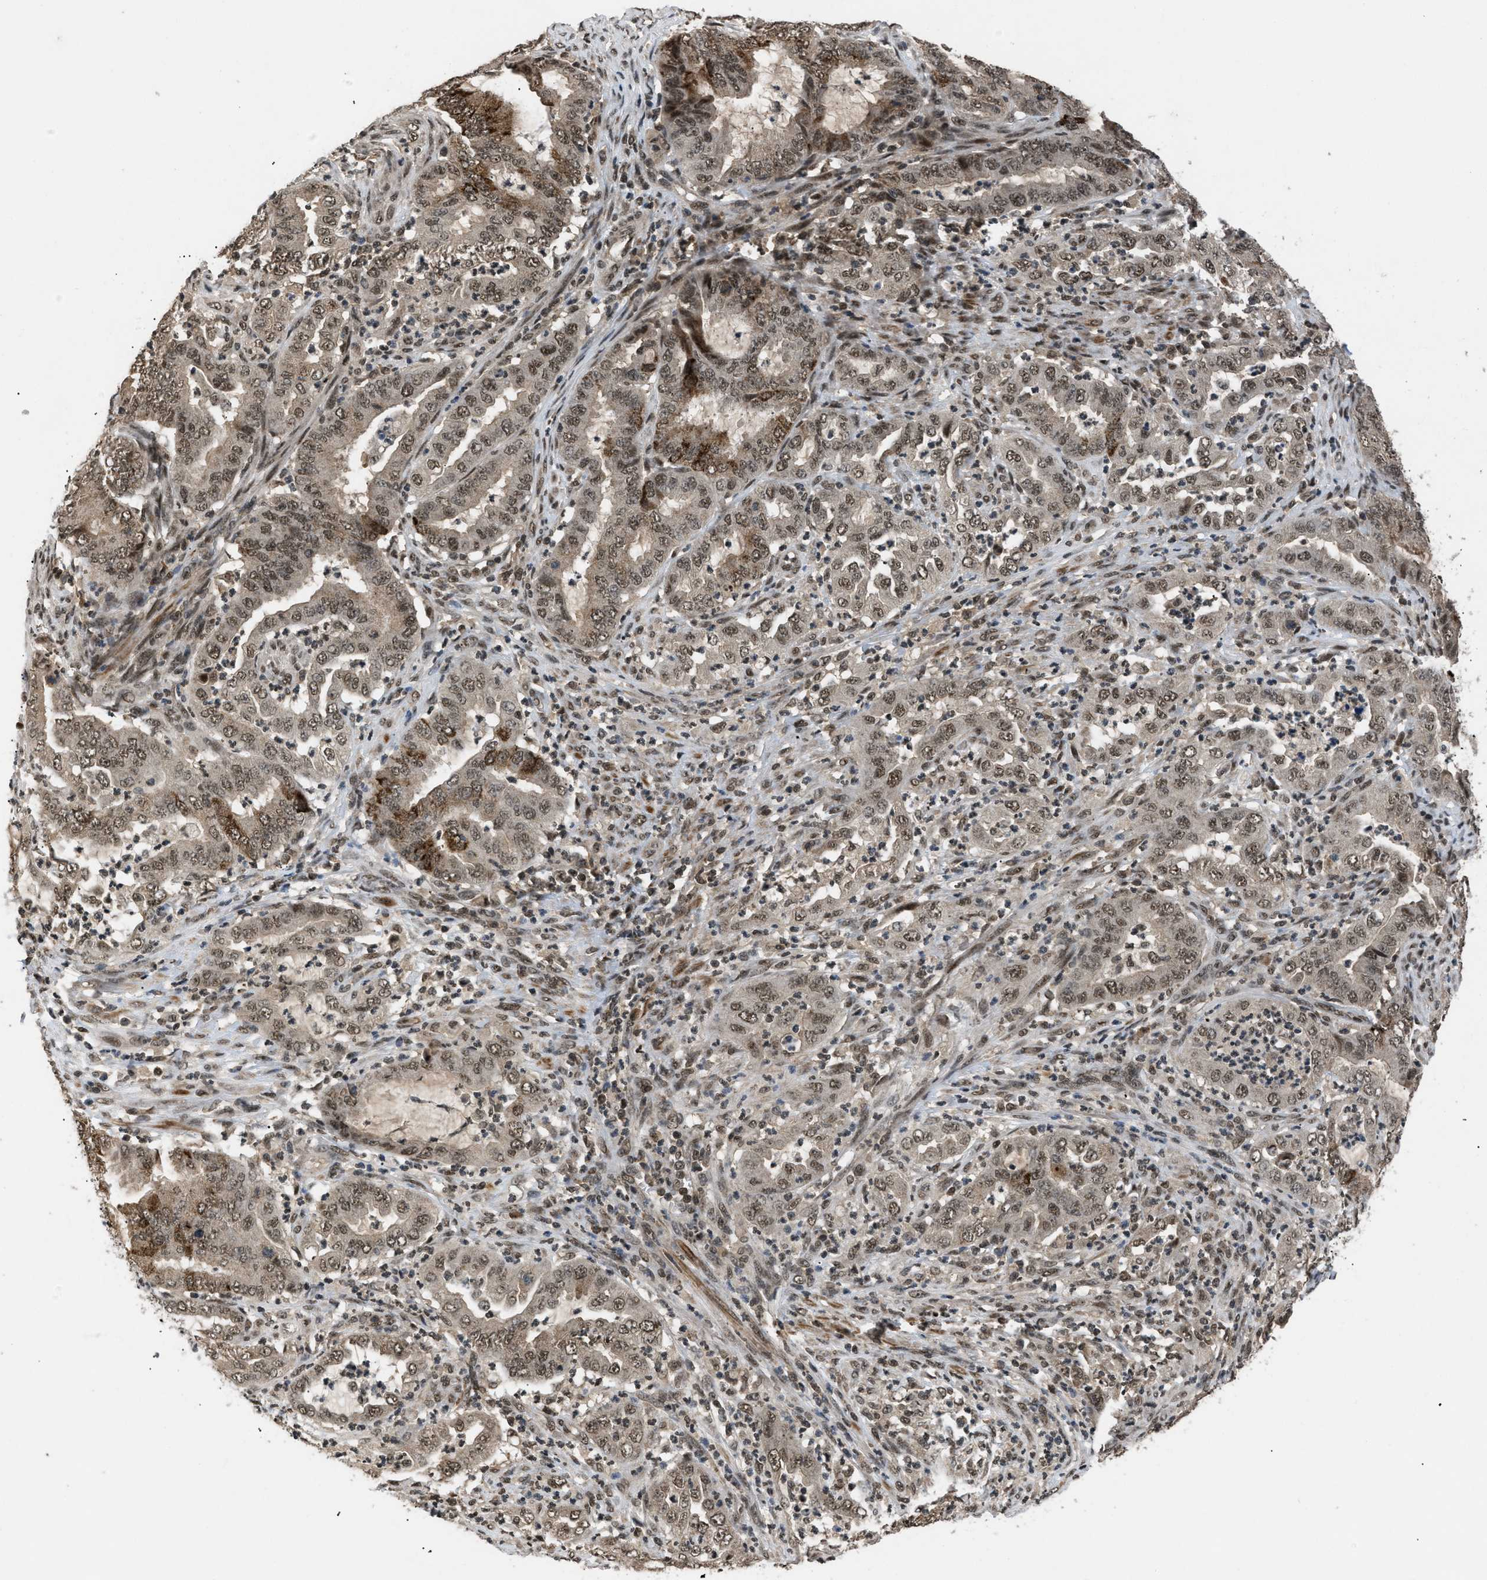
{"staining": {"intensity": "moderate", "quantity": ">75%", "location": "cytoplasmic/membranous,nuclear"}, "tissue": "endometrial cancer", "cell_type": "Tumor cells", "image_type": "cancer", "snomed": [{"axis": "morphology", "description": "Adenocarcinoma, NOS"}, {"axis": "topography", "description": "Endometrium"}], "caption": "A high-resolution photomicrograph shows immunohistochemistry (IHC) staining of endometrial cancer, which demonstrates moderate cytoplasmic/membranous and nuclear staining in about >75% of tumor cells.", "gene": "RBM5", "patient": {"sex": "female", "age": 70}}